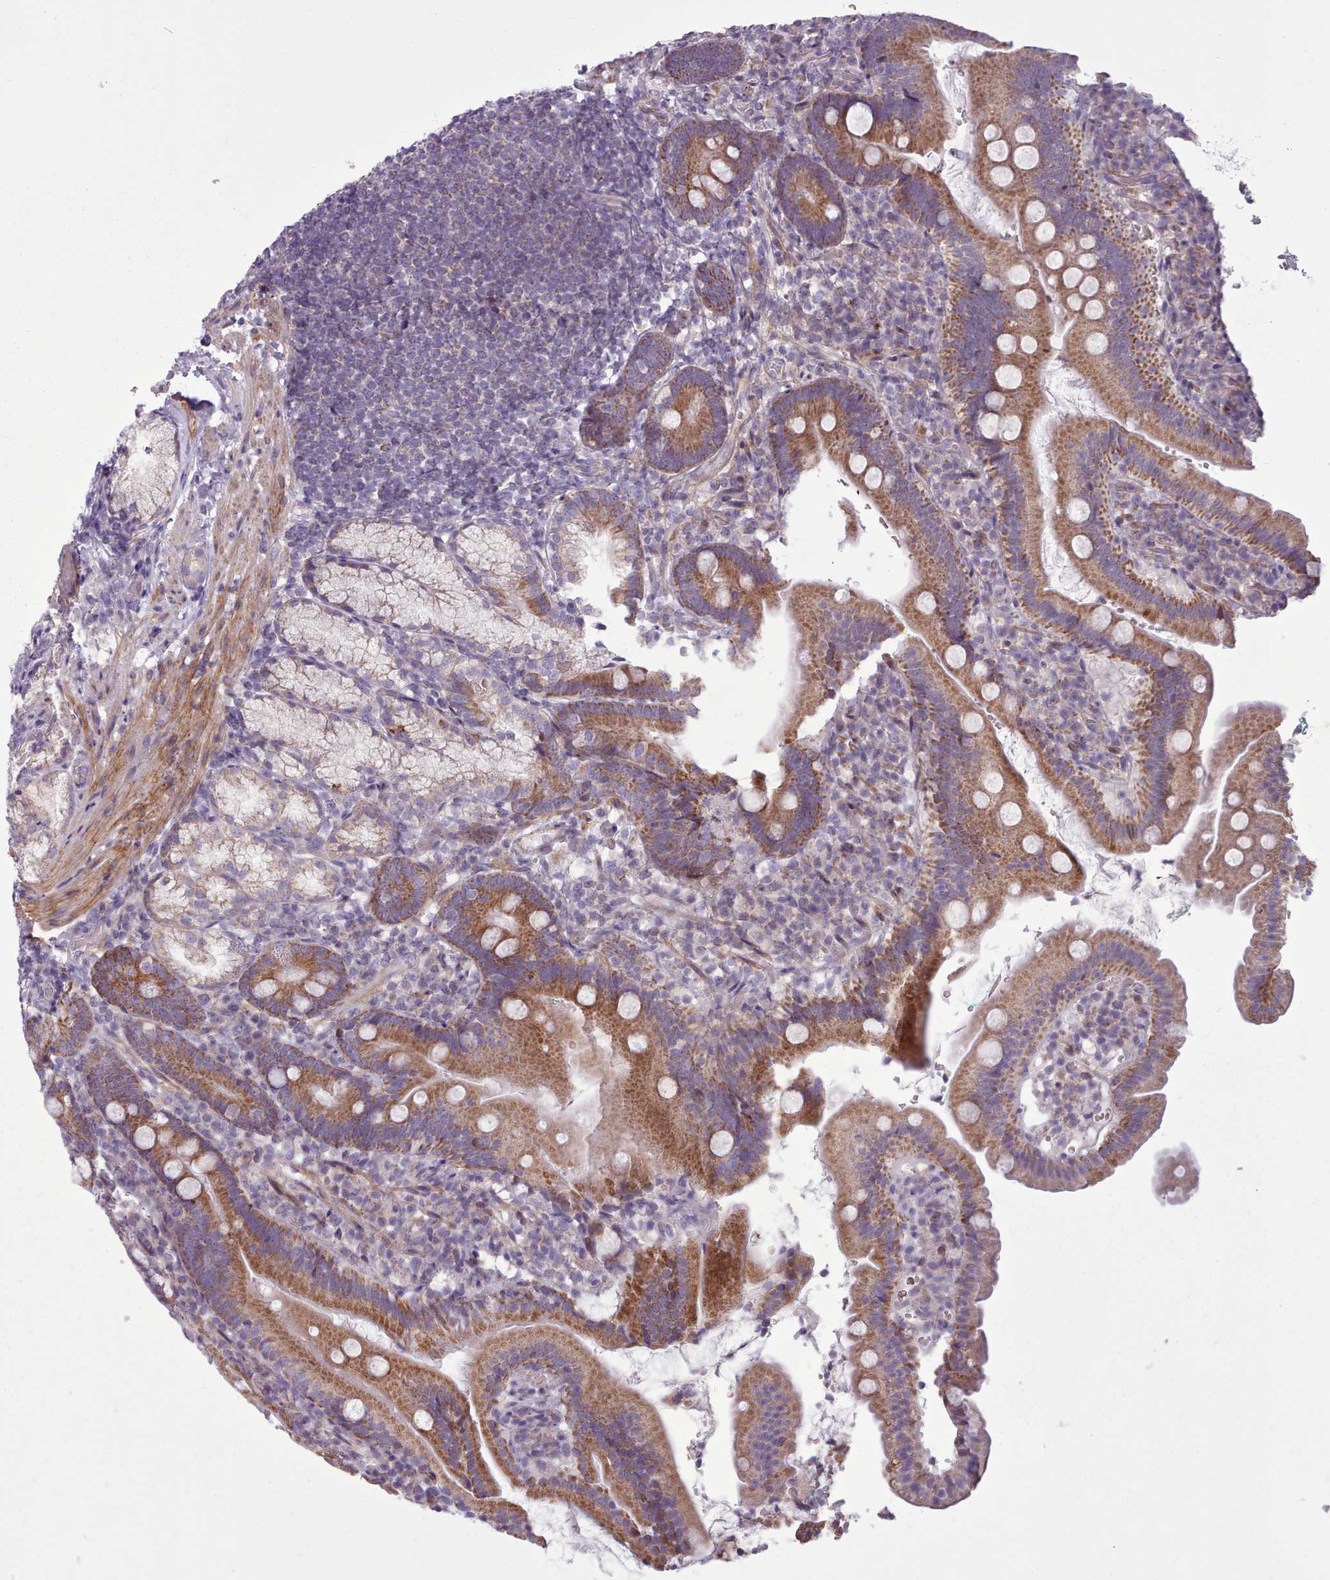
{"staining": {"intensity": "moderate", "quantity": ">75%", "location": "cytoplasmic/membranous"}, "tissue": "duodenum", "cell_type": "Glandular cells", "image_type": "normal", "snomed": [{"axis": "morphology", "description": "Normal tissue, NOS"}, {"axis": "topography", "description": "Duodenum"}], "caption": "A brown stain shows moderate cytoplasmic/membranous expression of a protein in glandular cells of unremarkable human duodenum.", "gene": "AVL9", "patient": {"sex": "female", "age": 67}}